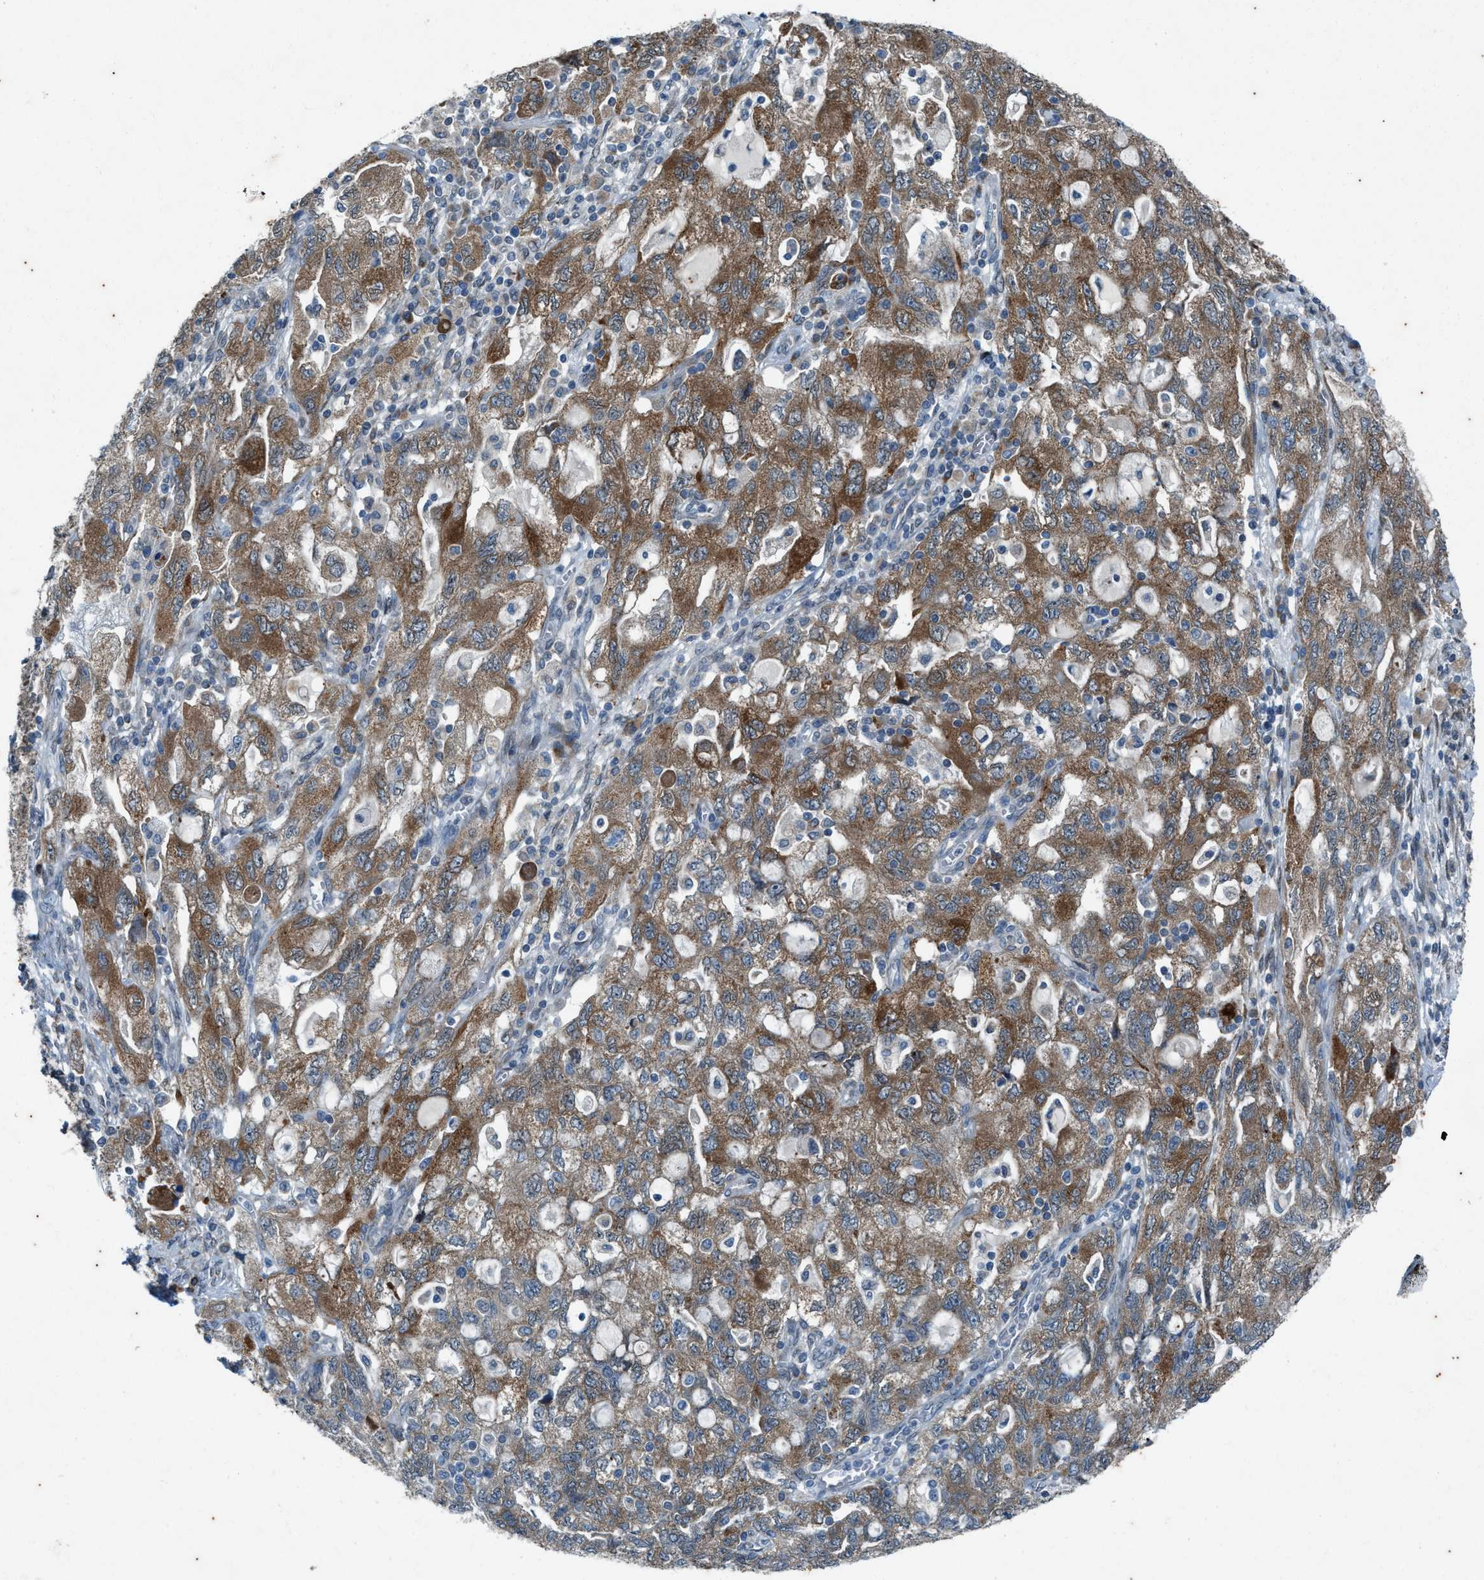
{"staining": {"intensity": "moderate", "quantity": ">75%", "location": "cytoplasmic/membranous"}, "tissue": "ovarian cancer", "cell_type": "Tumor cells", "image_type": "cancer", "snomed": [{"axis": "morphology", "description": "Carcinoma, NOS"}, {"axis": "morphology", "description": "Cystadenocarcinoma, serous, NOS"}, {"axis": "topography", "description": "Ovary"}], "caption": "Ovarian cancer stained with immunohistochemistry exhibits moderate cytoplasmic/membranous positivity in approximately >75% of tumor cells.", "gene": "CHPF2", "patient": {"sex": "female", "age": 69}}